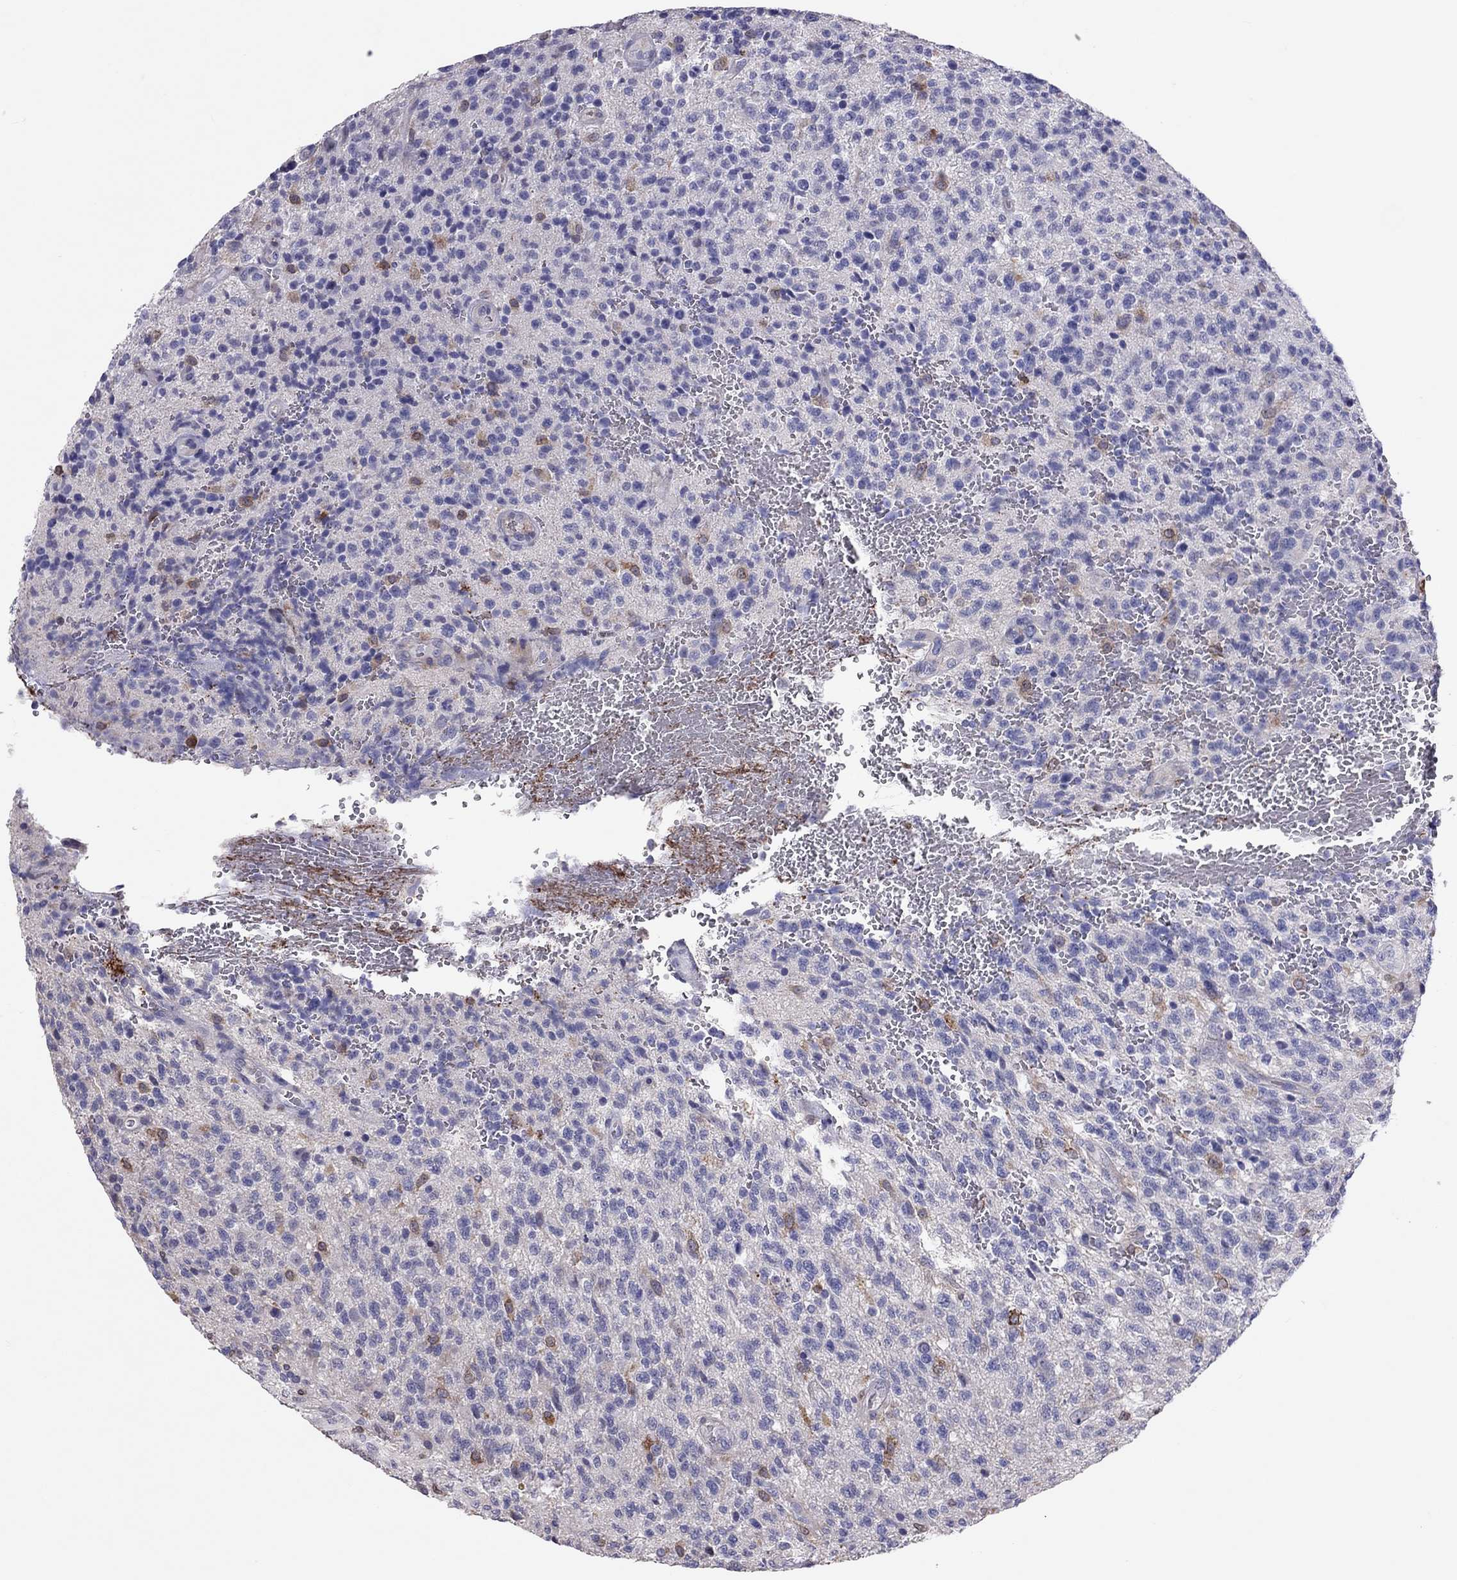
{"staining": {"intensity": "negative", "quantity": "none", "location": "none"}, "tissue": "glioma", "cell_type": "Tumor cells", "image_type": "cancer", "snomed": [{"axis": "morphology", "description": "Glioma, malignant, High grade"}, {"axis": "topography", "description": "Brain"}], "caption": "Glioma was stained to show a protein in brown. There is no significant staining in tumor cells.", "gene": "ADORA2A", "patient": {"sex": "male", "age": 56}}